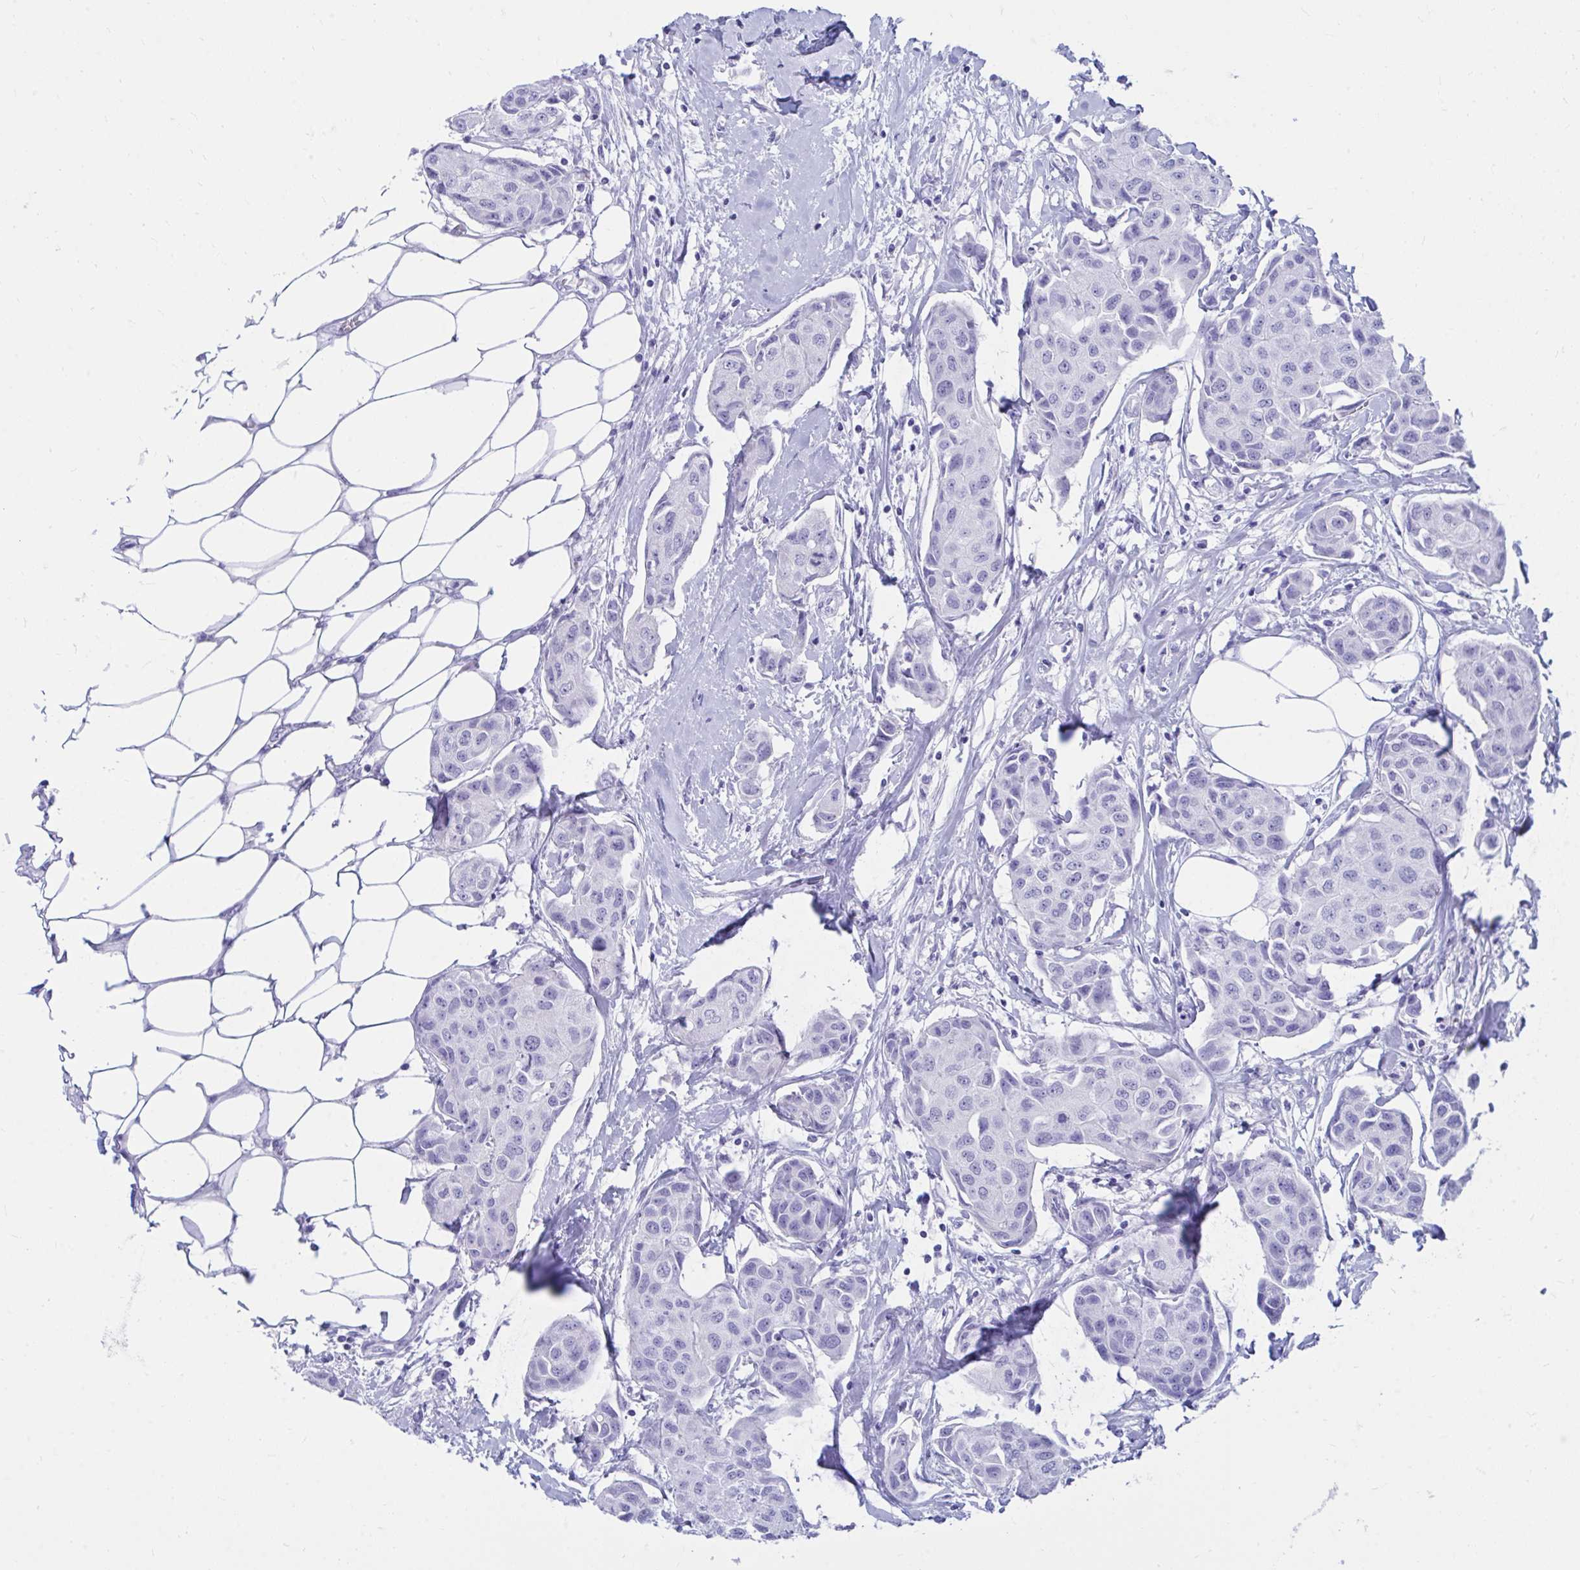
{"staining": {"intensity": "negative", "quantity": "none", "location": "none"}, "tissue": "breast cancer", "cell_type": "Tumor cells", "image_type": "cancer", "snomed": [{"axis": "morphology", "description": "Duct carcinoma"}, {"axis": "topography", "description": "Breast"}, {"axis": "topography", "description": "Lymph node"}], "caption": "Photomicrograph shows no protein expression in tumor cells of breast invasive ductal carcinoma tissue. (DAB (3,3'-diaminobenzidine) IHC, high magnification).", "gene": "SHISA8", "patient": {"sex": "female", "age": 80}}